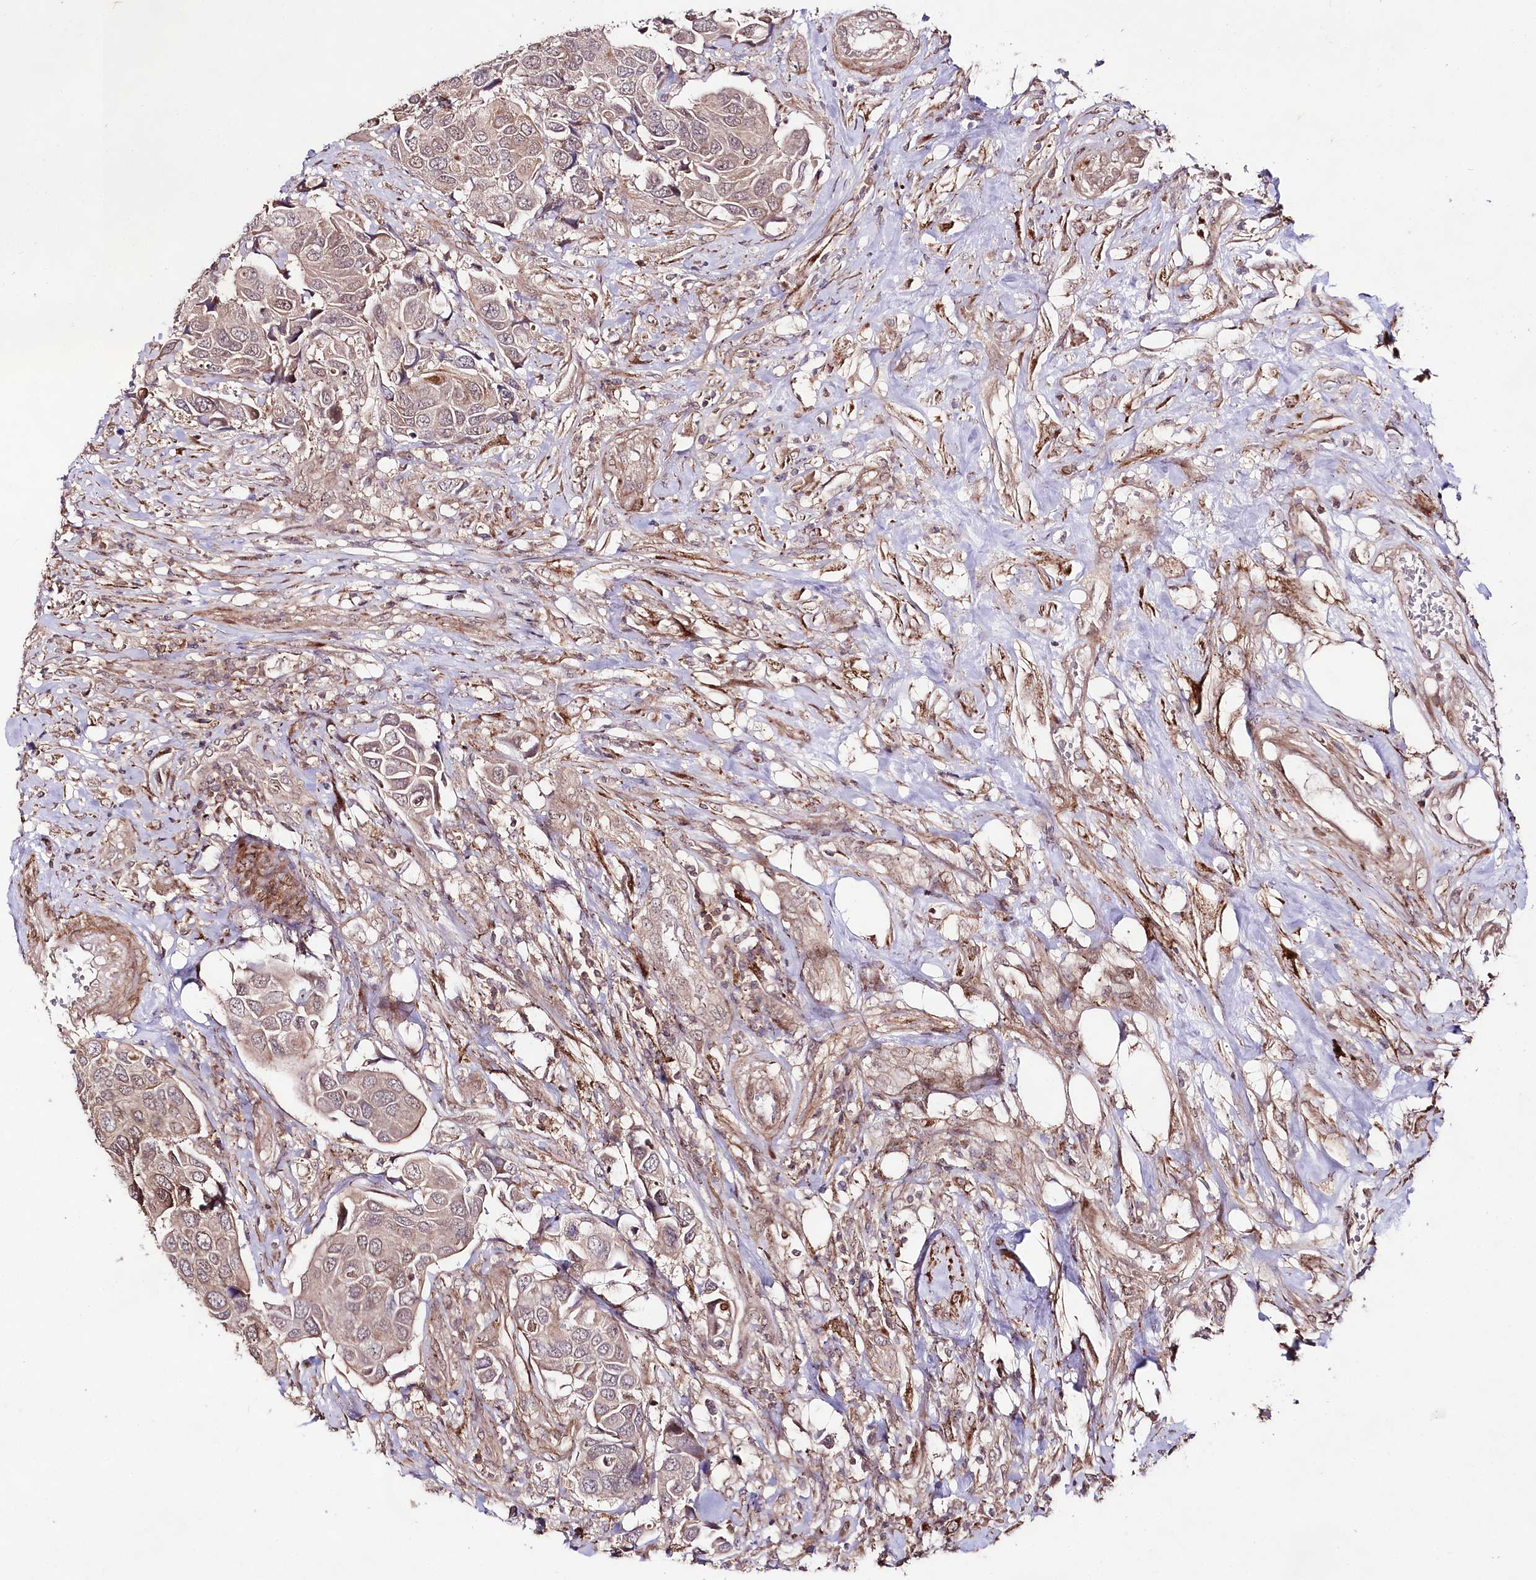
{"staining": {"intensity": "weak", "quantity": "<25%", "location": "cytoplasmic/membranous"}, "tissue": "urothelial cancer", "cell_type": "Tumor cells", "image_type": "cancer", "snomed": [{"axis": "morphology", "description": "Urothelial carcinoma, High grade"}, {"axis": "topography", "description": "Urinary bladder"}], "caption": "This is an immunohistochemistry photomicrograph of human urothelial cancer. There is no expression in tumor cells.", "gene": "PHLDB1", "patient": {"sex": "male", "age": 74}}